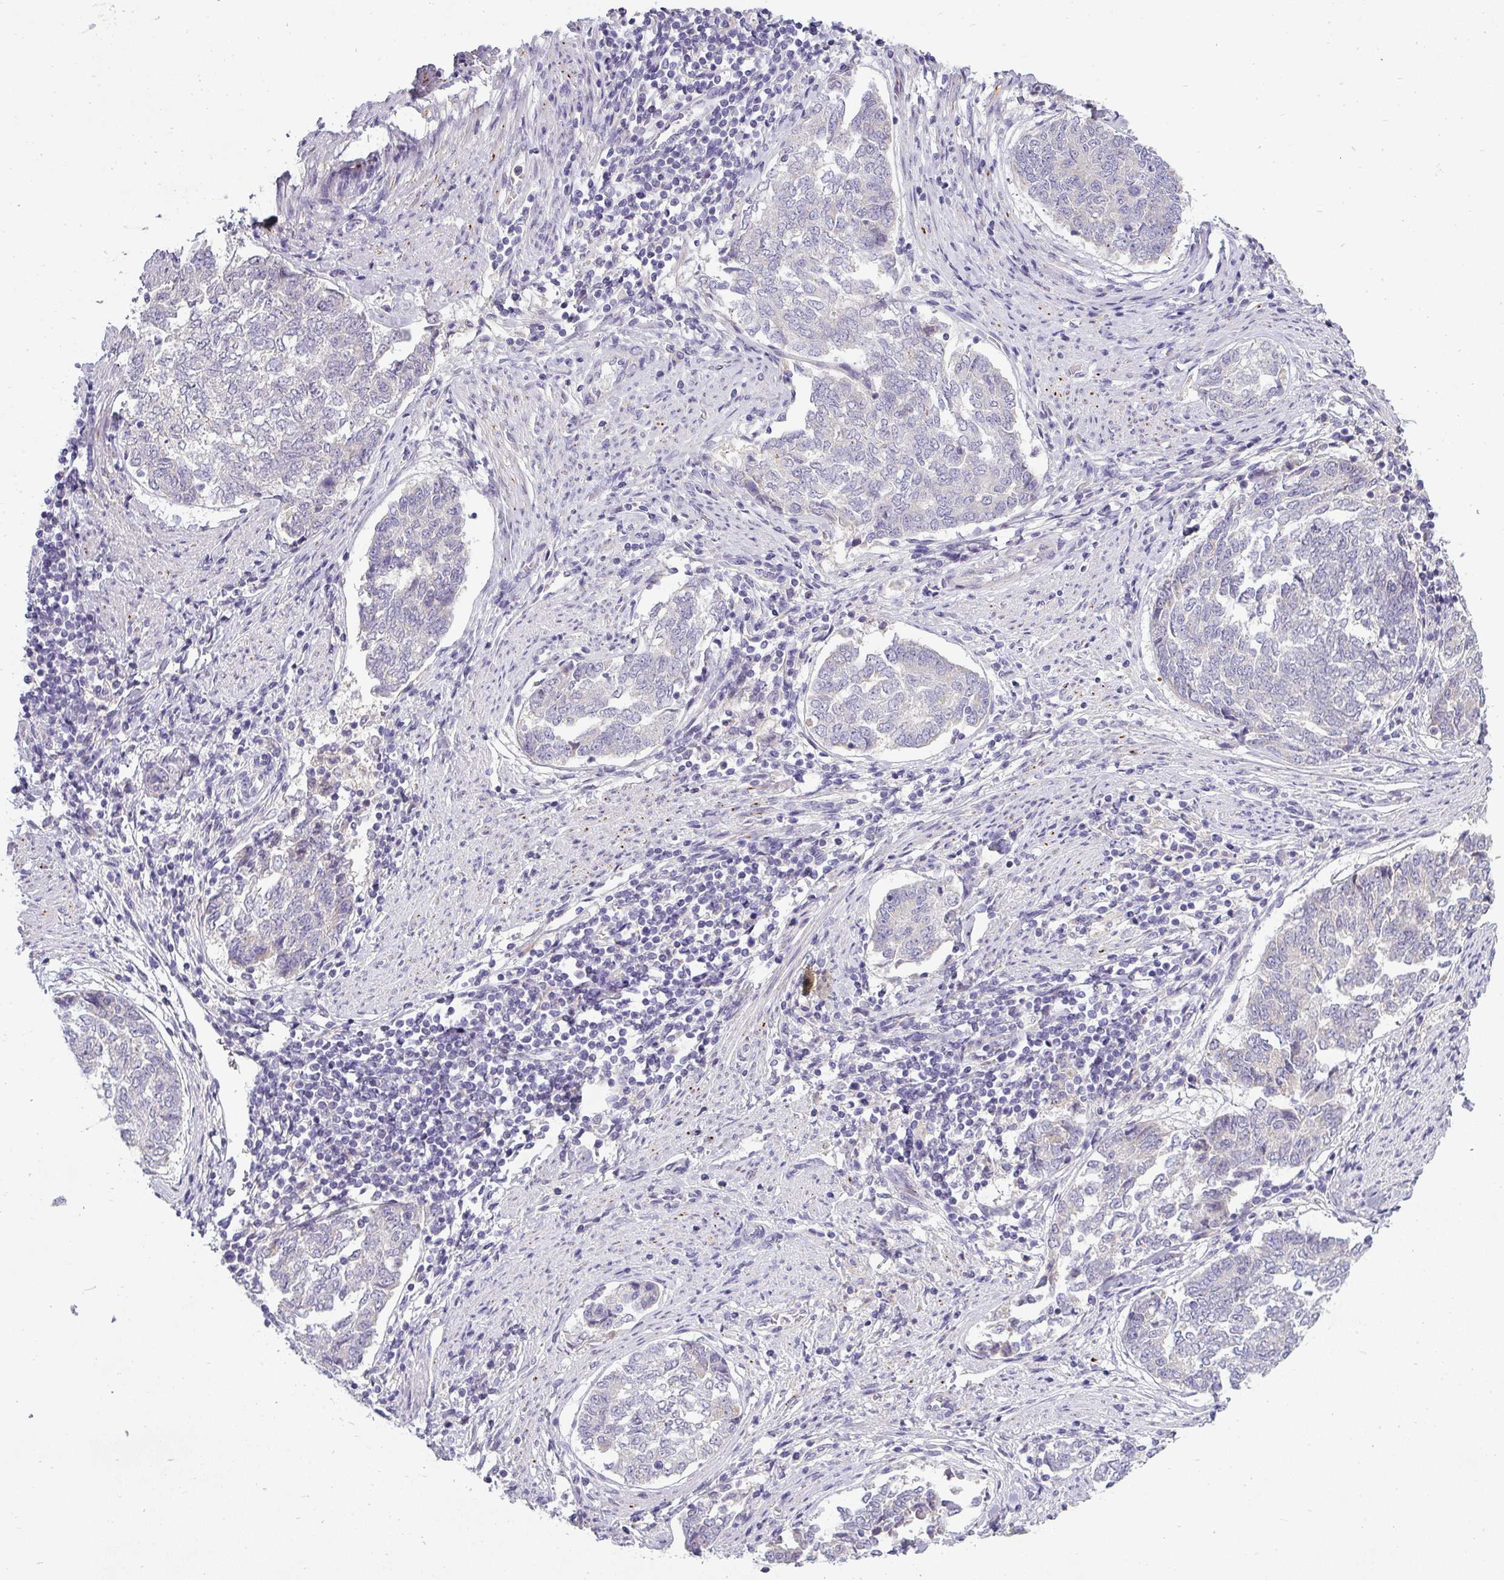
{"staining": {"intensity": "negative", "quantity": "none", "location": "none"}, "tissue": "endometrial cancer", "cell_type": "Tumor cells", "image_type": "cancer", "snomed": [{"axis": "morphology", "description": "Adenocarcinoma, NOS"}, {"axis": "topography", "description": "Endometrium"}], "caption": "The photomicrograph demonstrates no staining of tumor cells in adenocarcinoma (endometrial). The staining is performed using DAB brown chromogen with nuclei counter-stained in using hematoxylin.", "gene": "ASXL3", "patient": {"sex": "female", "age": 80}}